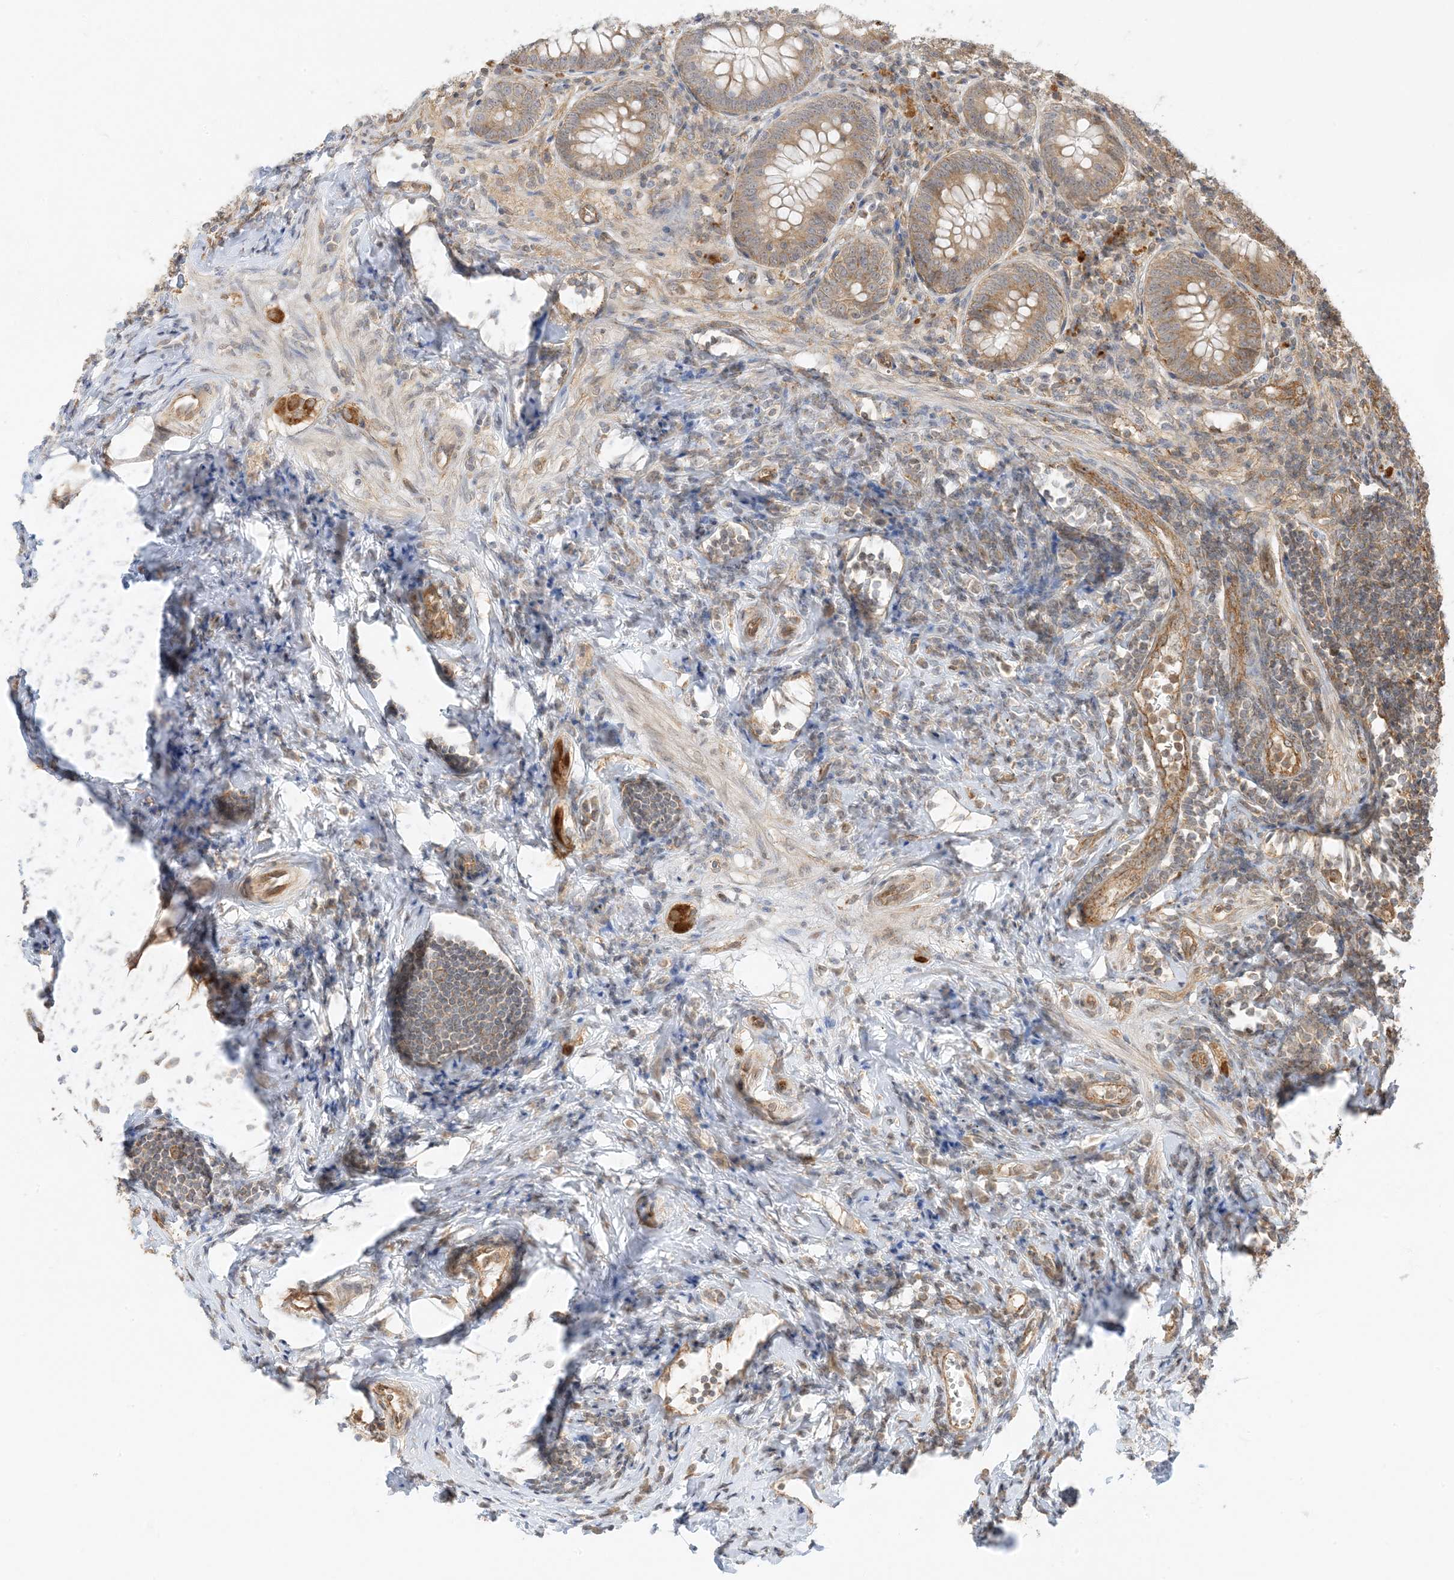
{"staining": {"intensity": "moderate", "quantity": "25%-75%", "location": "cytoplasmic/membranous"}, "tissue": "appendix", "cell_type": "Glandular cells", "image_type": "normal", "snomed": [{"axis": "morphology", "description": "Normal tissue, NOS"}, {"axis": "topography", "description": "Appendix"}], "caption": "Immunohistochemistry (IHC) of normal appendix displays medium levels of moderate cytoplasmic/membranous positivity in about 25%-75% of glandular cells.", "gene": "UBAP2L", "patient": {"sex": "female", "age": 54}}